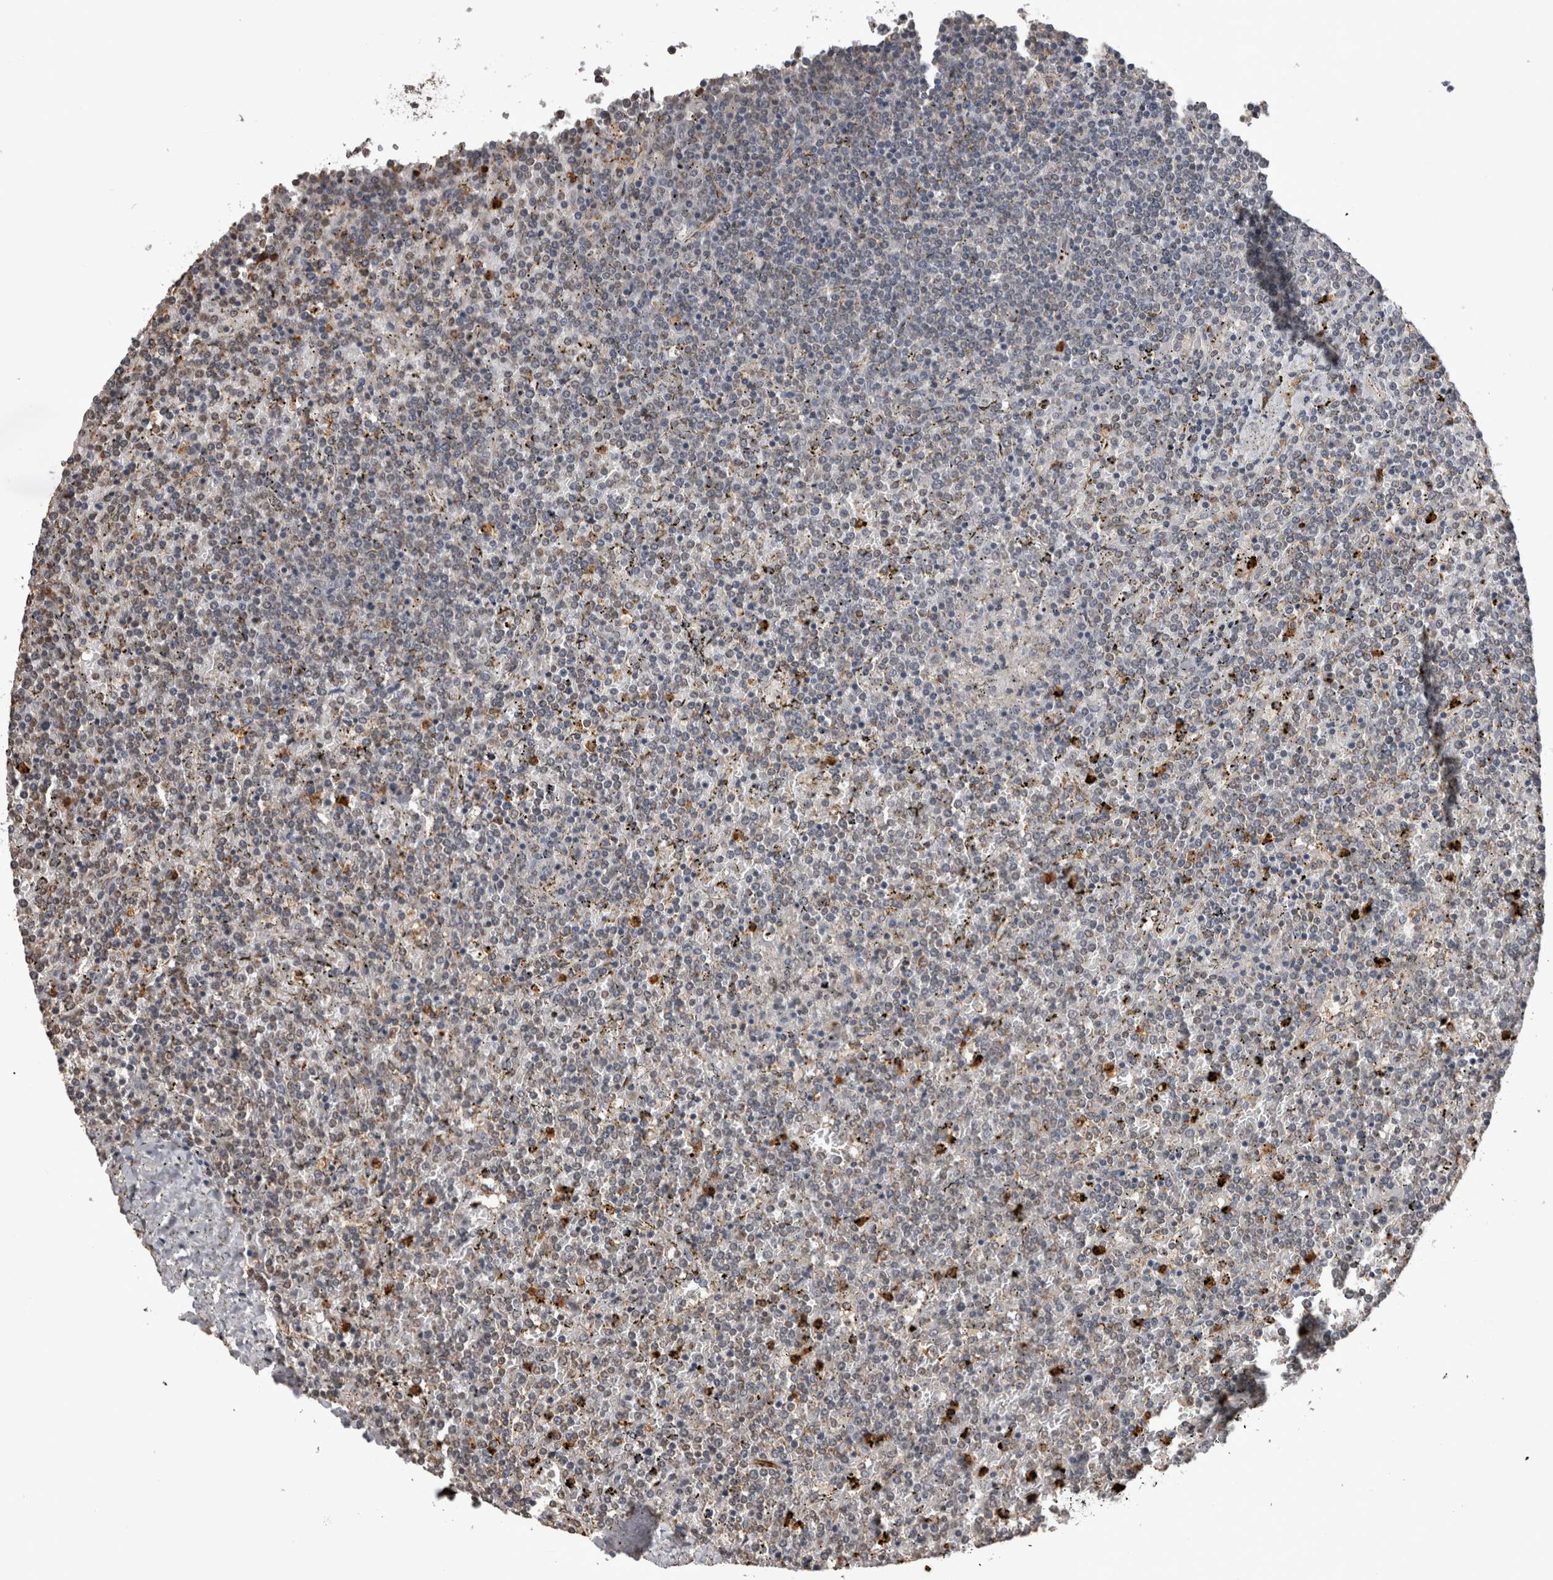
{"staining": {"intensity": "negative", "quantity": "none", "location": "none"}, "tissue": "lymphoma", "cell_type": "Tumor cells", "image_type": "cancer", "snomed": [{"axis": "morphology", "description": "Malignant lymphoma, non-Hodgkin's type, Low grade"}, {"axis": "topography", "description": "Spleen"}], "caption": "Tumor cells are negative for brown protein staining in lymphoma. (DAB (3,3'-diaminobenzidine) IHC, high magnification).", "gene": "PAK4", "patient": {"sex": "female", "age": 19}}